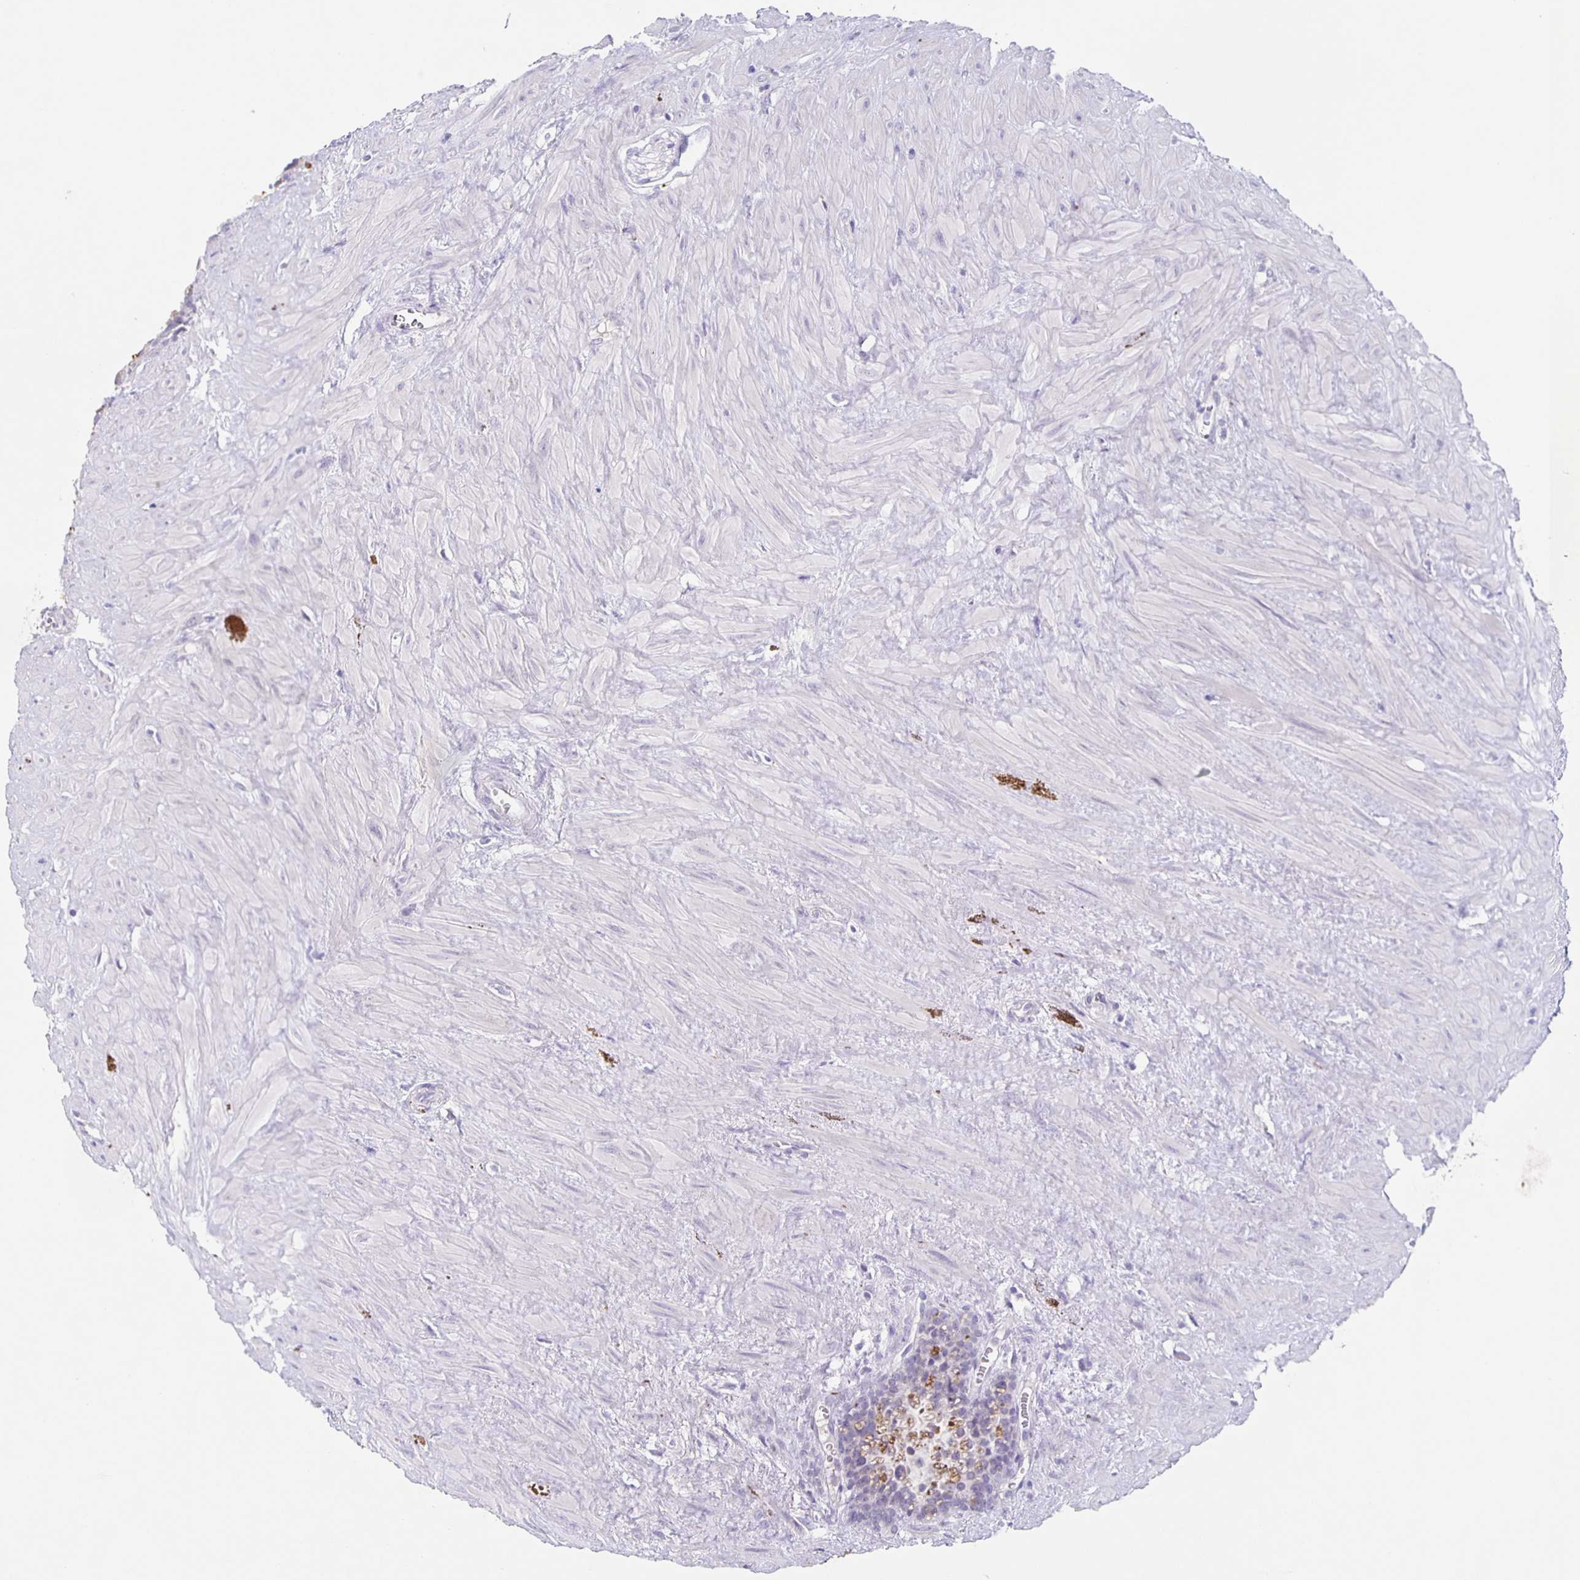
{"staining": {"intensity": "weak", "quantity": "25%-75%", "location": "cytoplasmic/membranous"}, "tissue": "seminal vesicle", "cell_type": "Glandular cells", "image_type": "normal", "snomed": [{"axis": "morphology", "description": "Normal tissue, NOS"}, {"axis": "topography", "description": "Seminal veicle"}], "caption": "DAB immunohistochemical staining of normal human seminal vesicle exhibits weak cytoplasmic/membranous protein staining in about 25%-75% of glandular cells. Using DAB (brown) and hematoxylin (blue) stains, captured at high magnification using brightfield microscopy.", "gene": "CARNS1", "patient": {"sex": "male", "age": 76}}